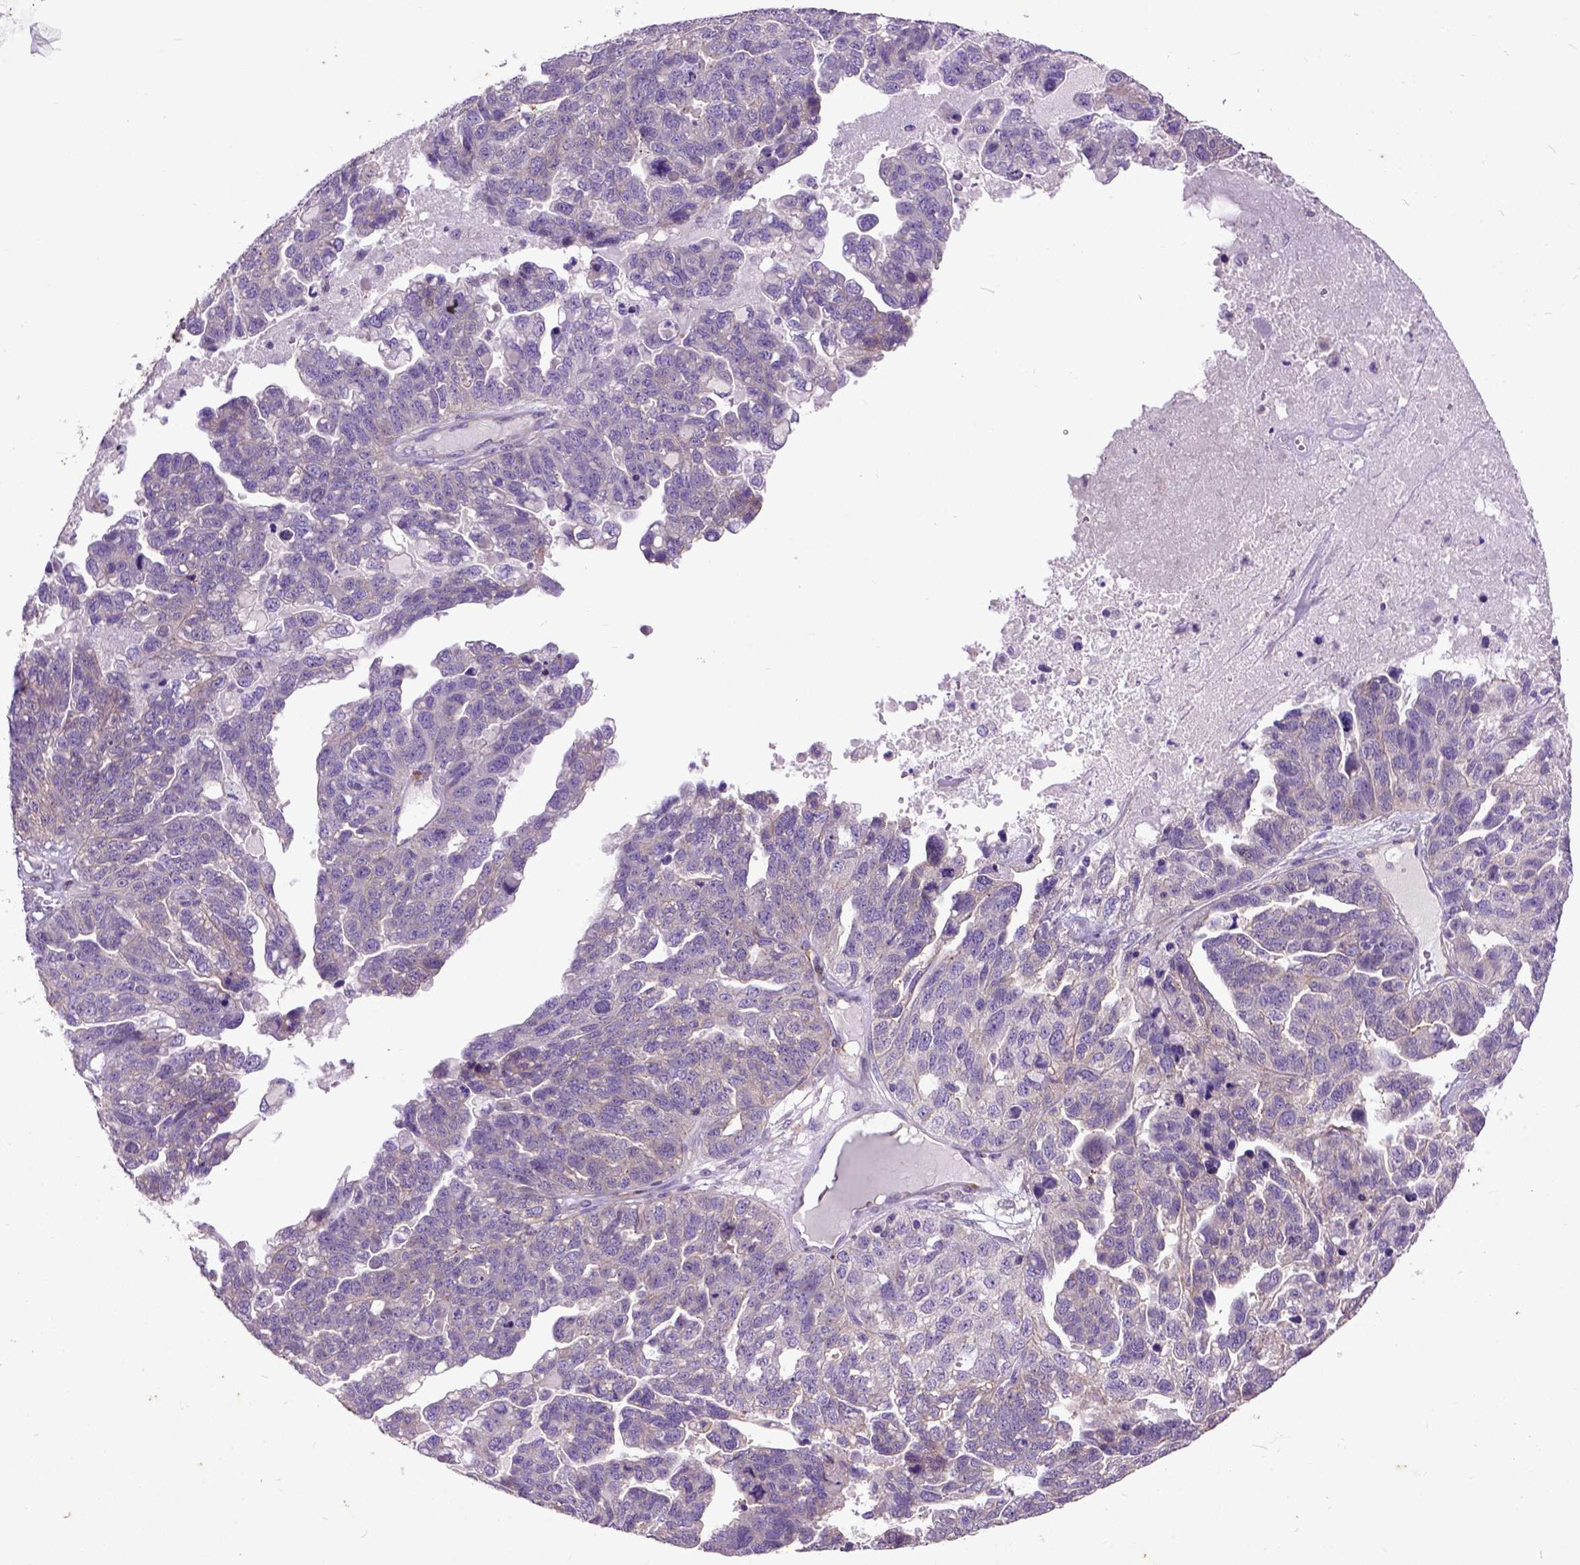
{"staining": {"intensity": "weak", "quantity": "<25%", "location": "cytoplasmic/membranous"}, "tissue": "ovarian cancer", "cell_type": "Tumor cells", "image_type": "cancer", "snomed": [{"axis": "morphology", "description": "Cystadenocarcinoma, serous, NOS"}, {"axis": "topography", "description": "Ovary"}], "caption": "Tumor cells show no significant staining in serous cystadenocarcinoma (ovarian). (Immunohistochemistry (ihc), brightfield microscopy, high magnification).", "gene": "MAPT", "patient": {"sex": "female", "age": 71}}